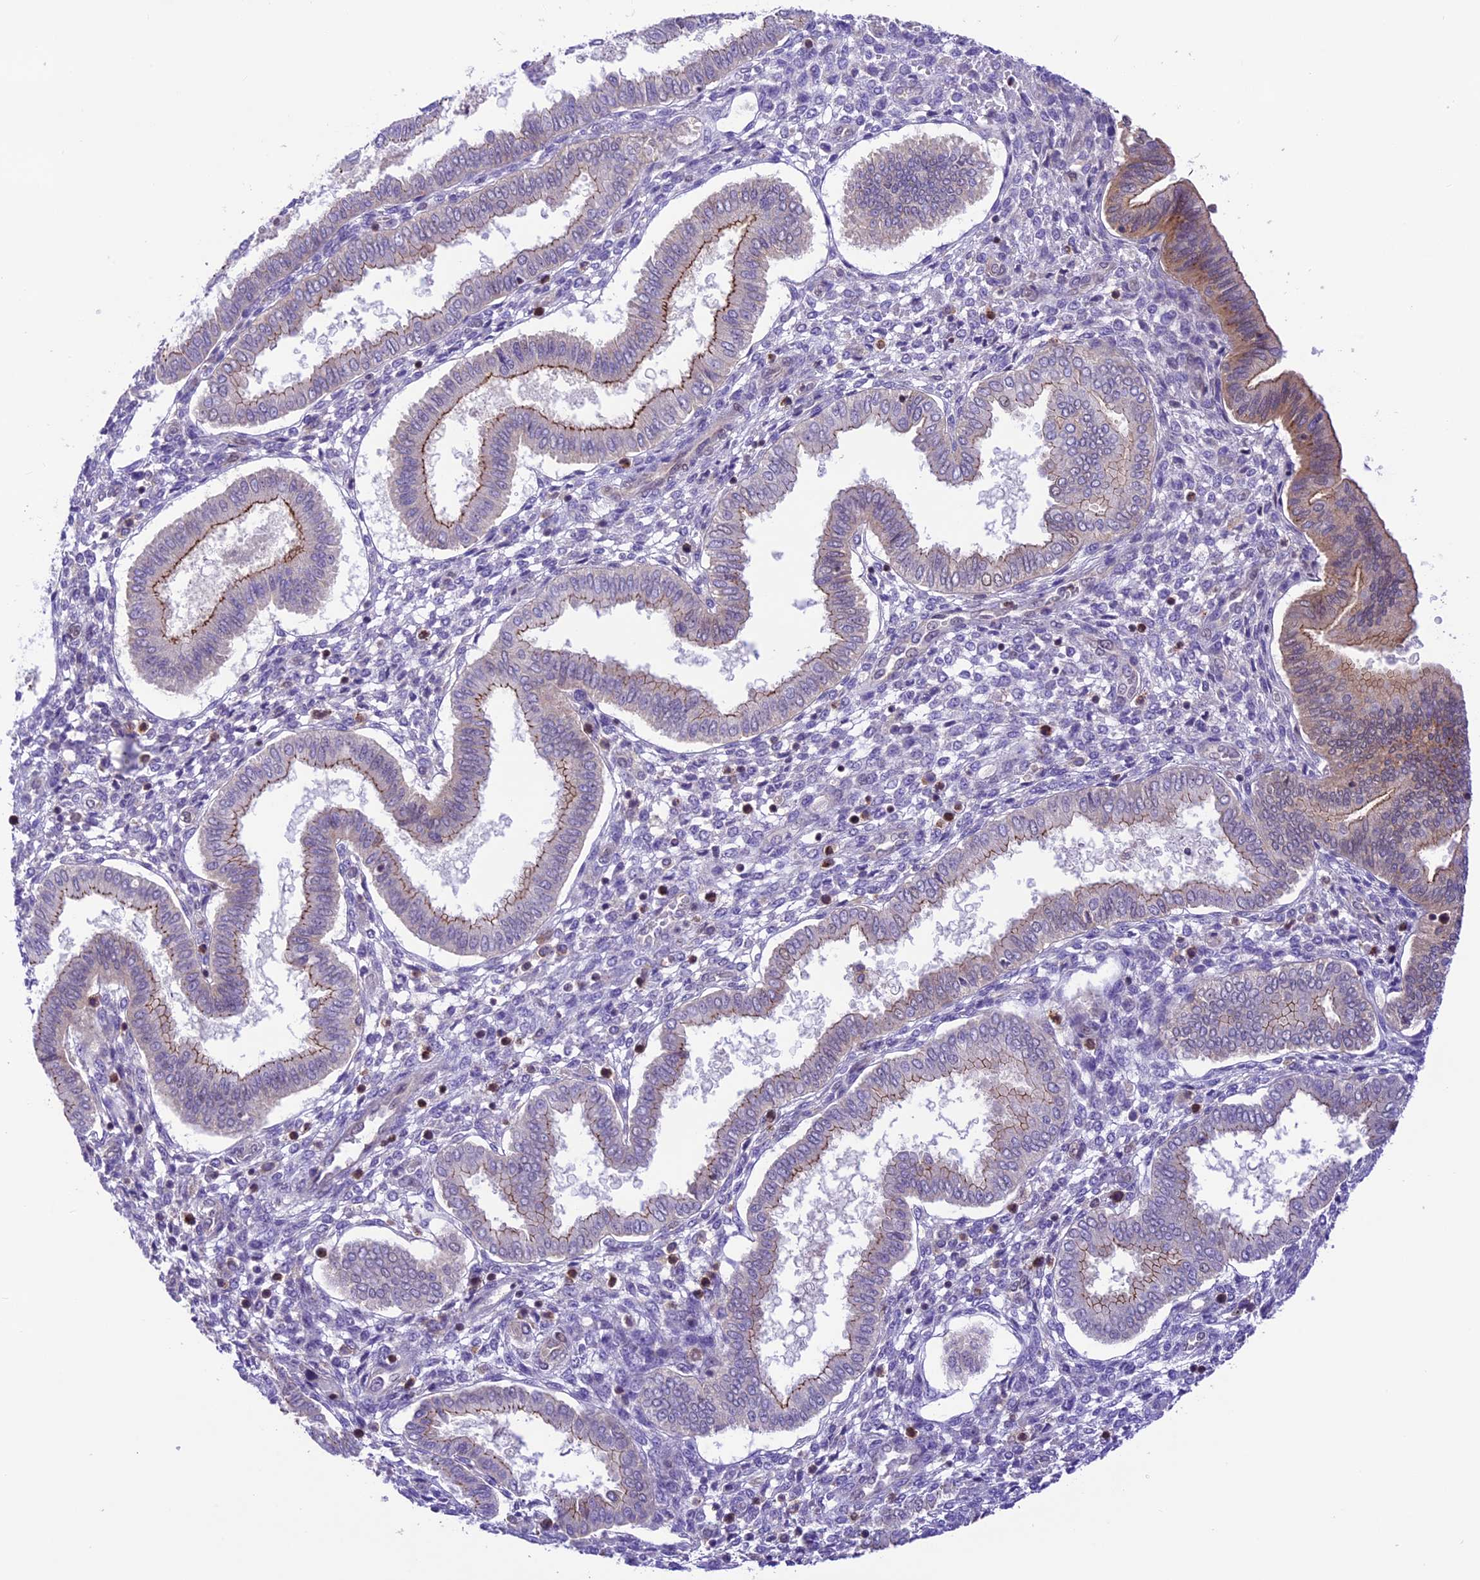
{"staining": {"intensity": "negative", "quantity": "none", "location": "none"}, "tissue": "endometrium", "cell_type": "Cells in endometrial stroma", "image_type": "normal", "snomed": [{"axis": "morphology", "description": "Normal tissue, NOS"}, {"axis": "topography", "description": "Endometrium"}], "caption": "Human endometrium stained for a protein using immunohistochemistry (IHC) demonstrates no positivity in cells in endometrial stroma.", "gene": "SHKBP1", "patient": {"sex": "female", "age": 24}}